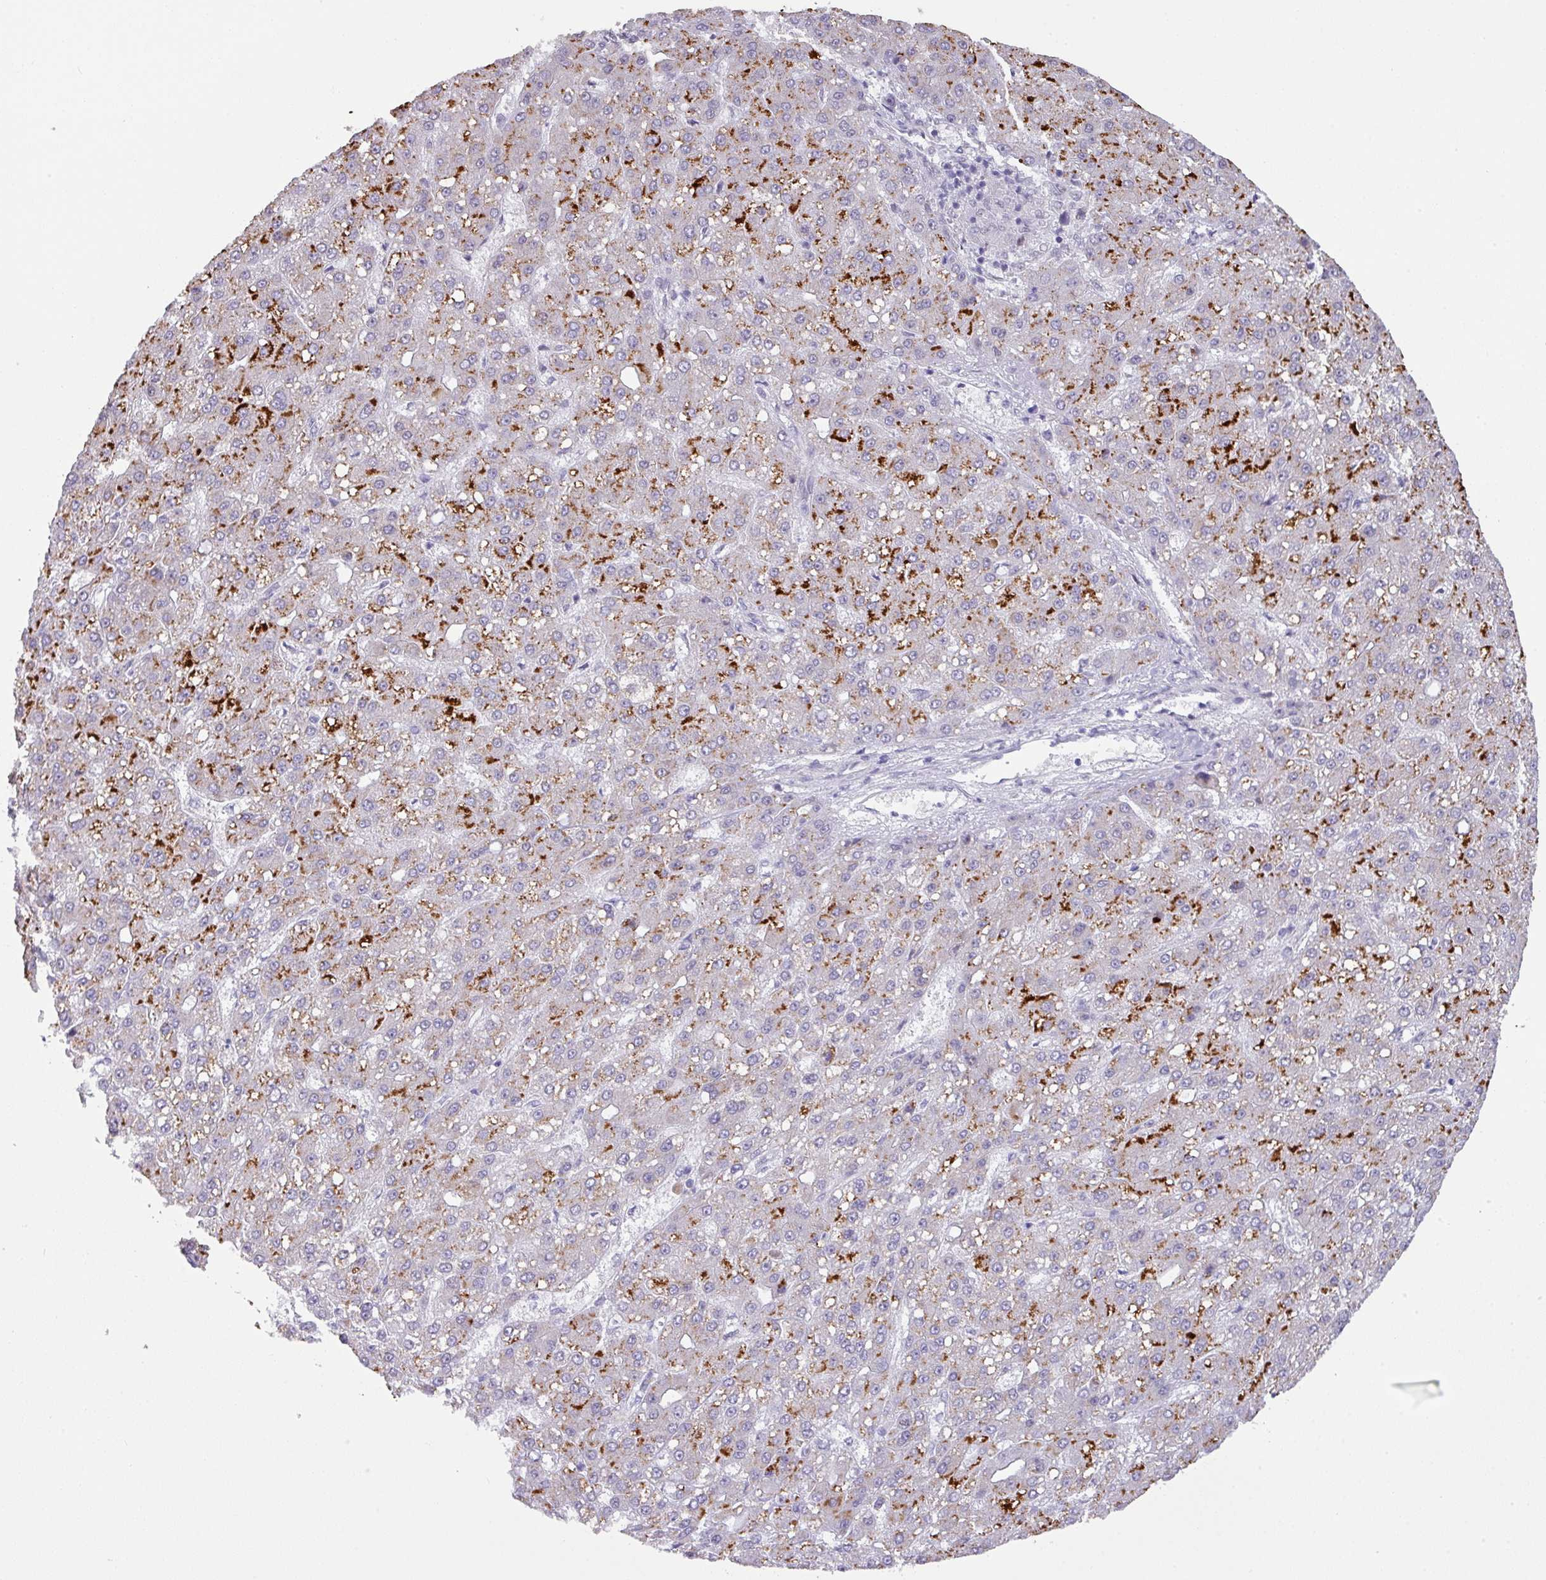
{"staining": {"intensity": "strong", "quantity": "25%-75%", "location": "cytoplasmic/membranous"}, "tissue": "liver cancer", "cell_type": "Tumor cells", "image_type": "cancer", "snomed": [{"axis": "morphology", "description": "Carcinoma, Hepatocellular, NOS"}, {"axis": "topography", "description": "Liver"}], "caption": "This image demonstrates liver hepatocellular carcinoma stained with IHC to label a protein in brown. The cytoplasmic/membranous of tumor cells show strong positivity for the protein. Nuclei are counter-stained blue.", "gene": "ANKRD13B", "patient": {"sex": "male", "age": 67}}